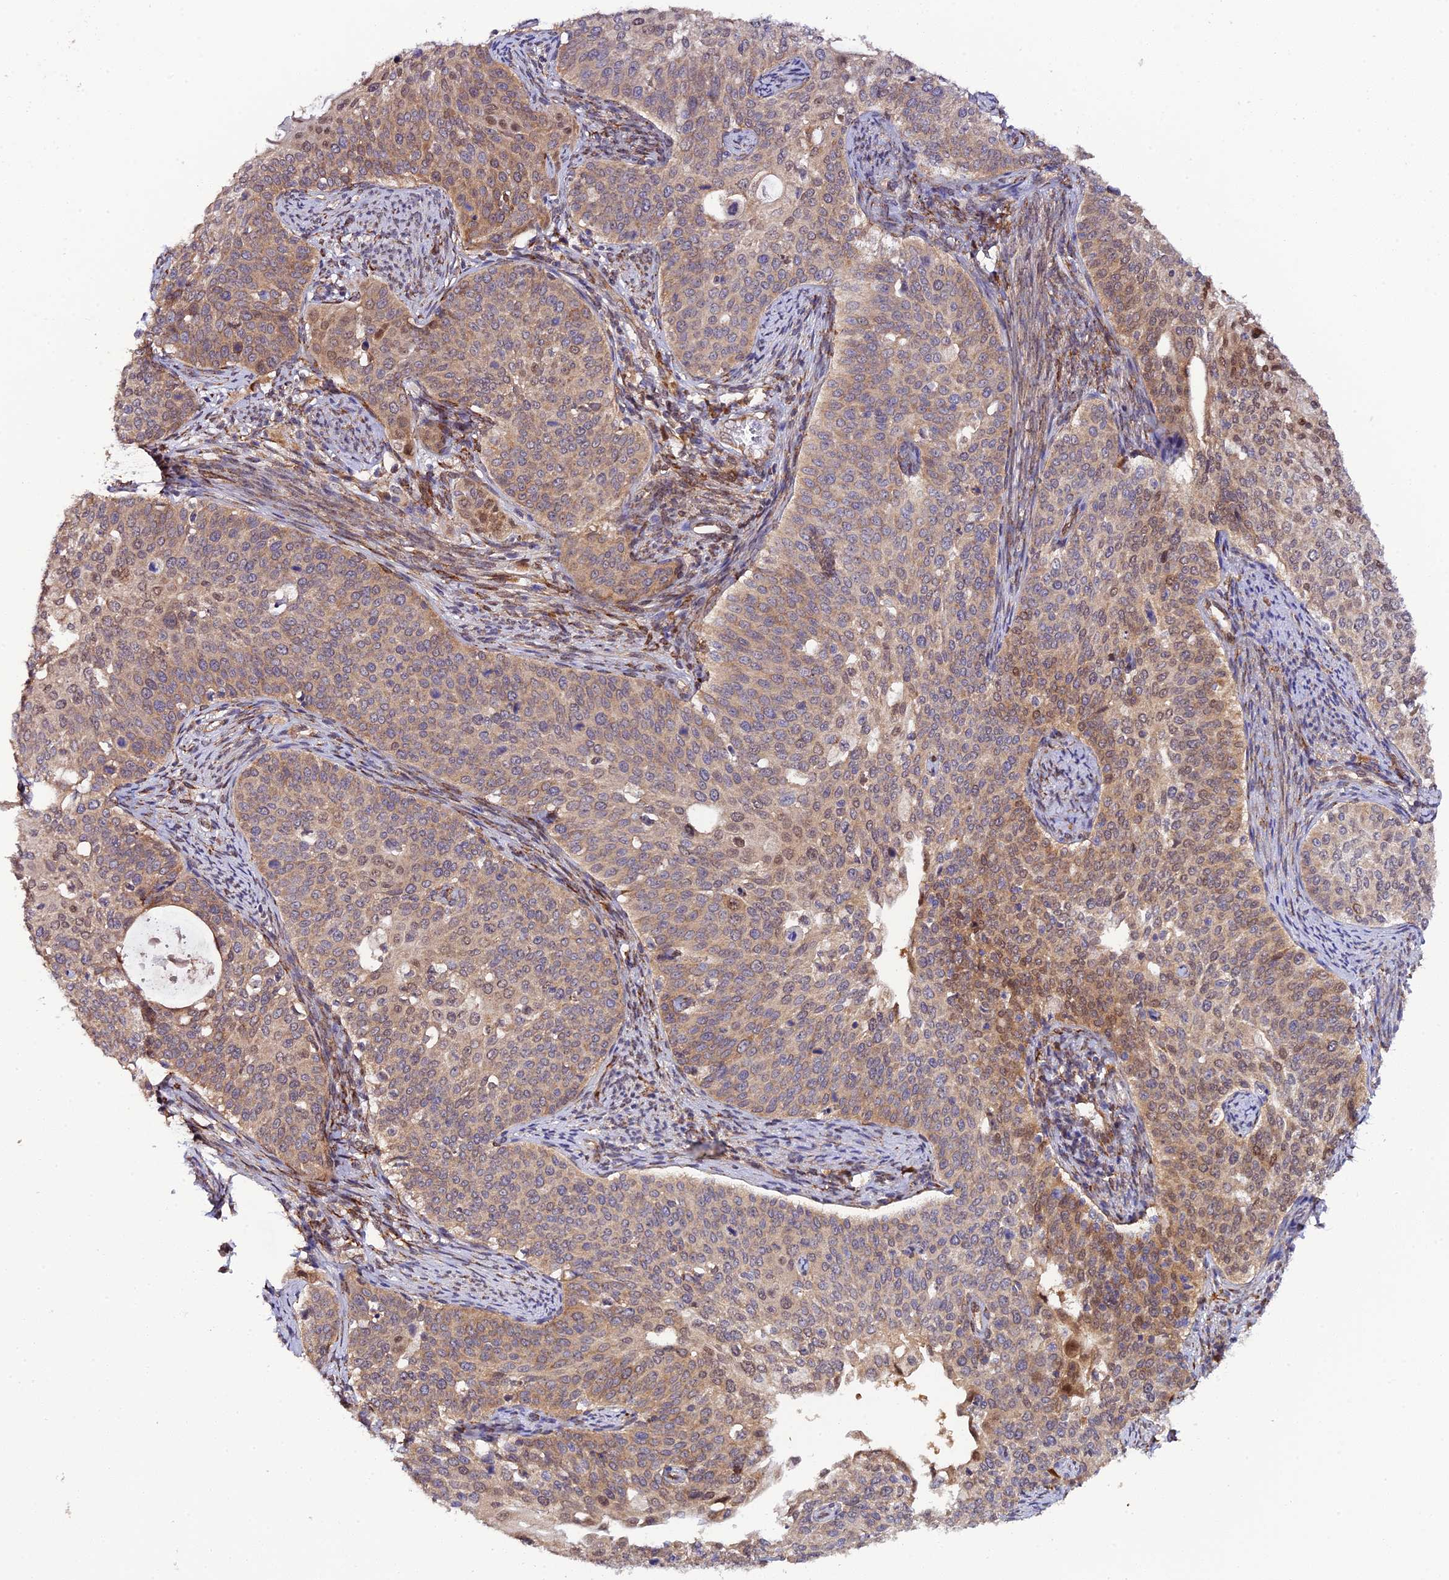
{"staining": {"intensity": "weak", "quantity": ">75%", "location": "cytoplasmic/membranous,nuclear"}, "tissue": "cervical cancer", "cell_type": "Tumor cells", "image_type": "cancer", "snomed": [{"axis": "morphology", "description": "Squamous cell carcinoma, NOS"}, {"axis": "topography", "description": "Cervix"}], "caption": "High-power microscopy captured an immunohistochemistry (IHC) micrograph of cervical cancer, revealing weak cytoplasmic/membranous and nuclear expression in approximately >75% of tumor cells.", "gene": "P3H3", "patient": {"sex": "female", "age": 44}}